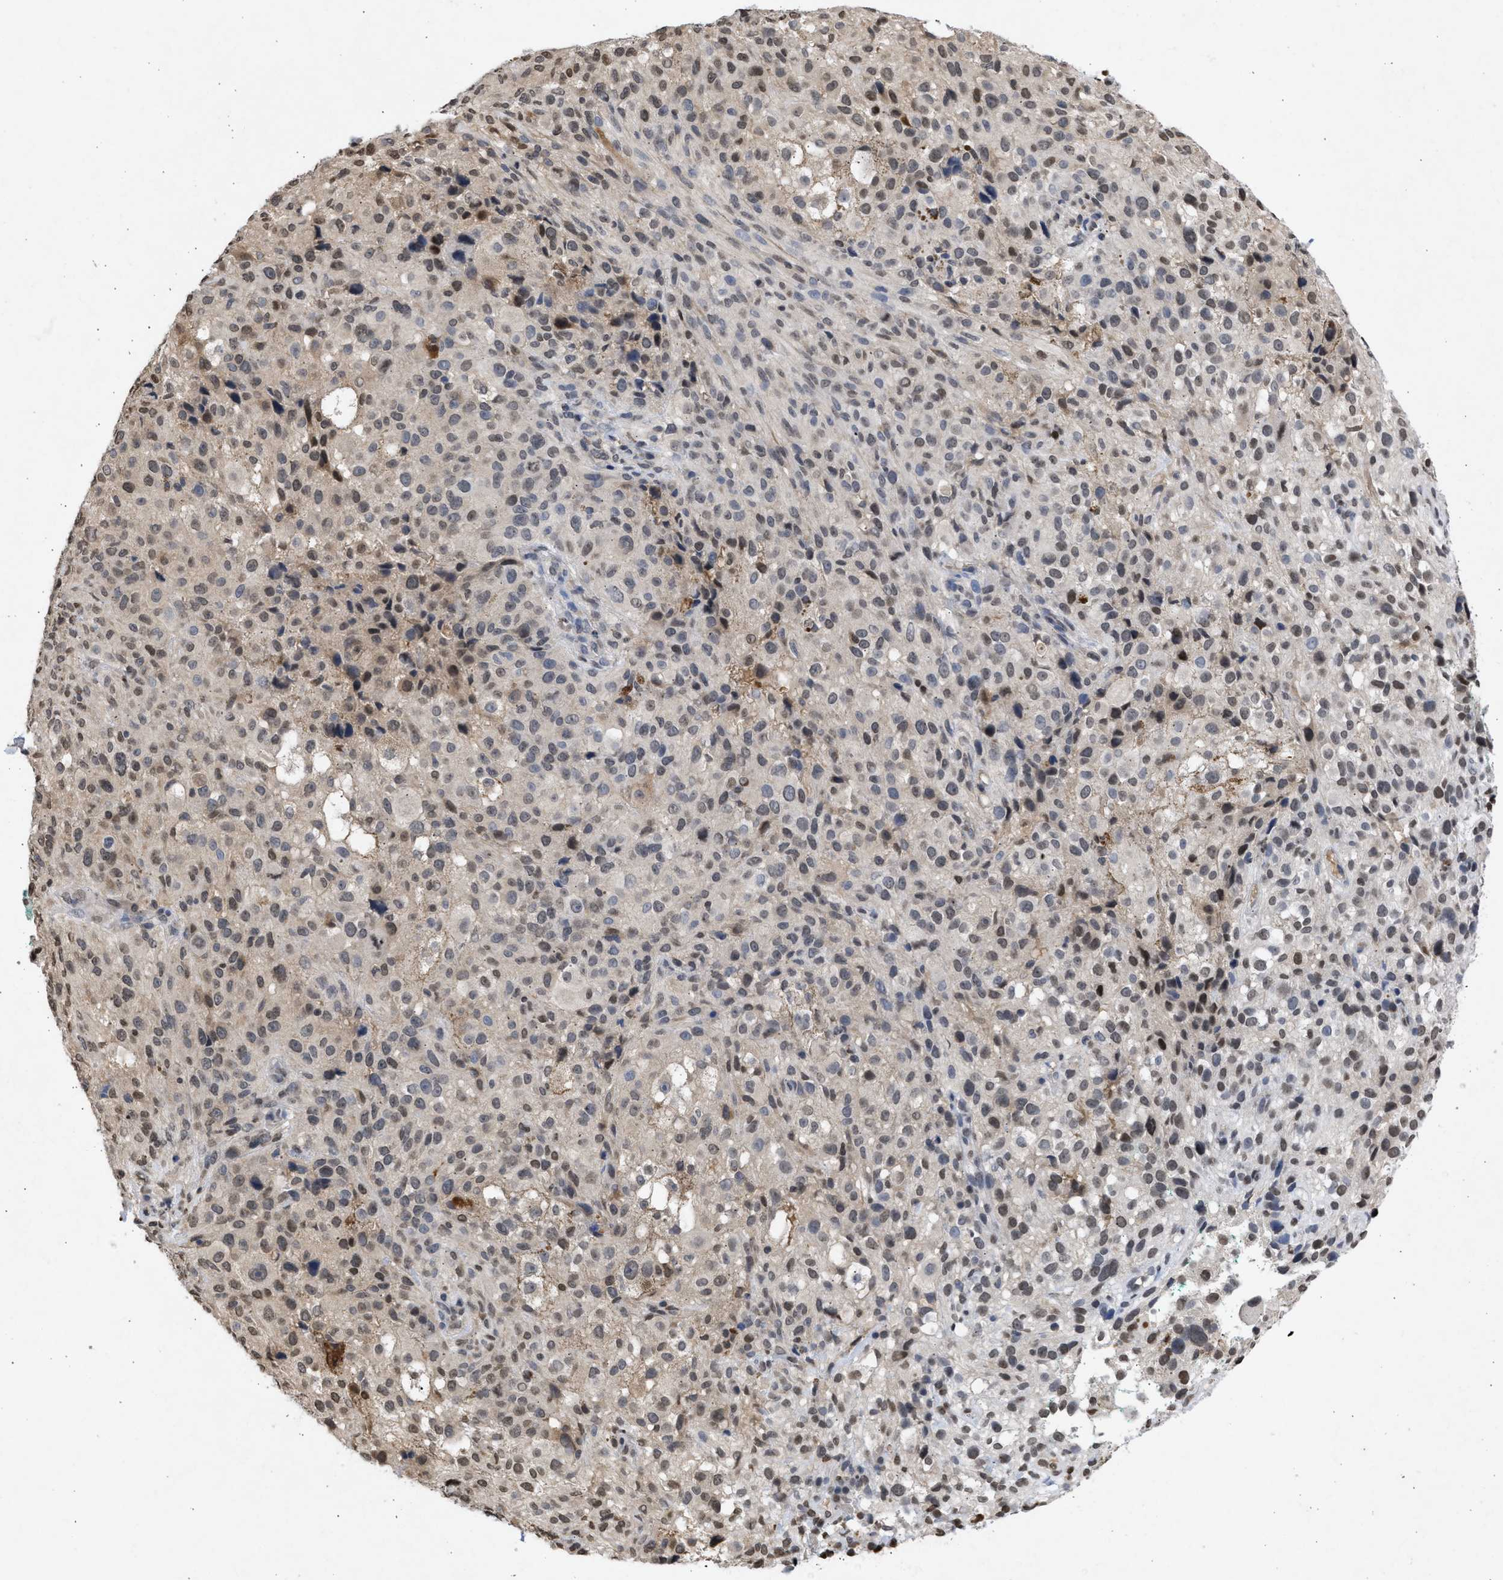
{"staining": {"intensity": "weak", "quantity": "25%-75%", "location": "cytoplasmic/membranous,nuclear"}, "tissue": "melanoma", "cell_type": "Tumor cells", "image_type": "cancer", "snomed": [{"axis": "morphology", "description": "Necrosis, NOS"}, {"axis": "morphology", "description": "Malignant melanoma, NOS"}, {"axis": "topography", "description": "Skin"}], "caption": "Brown immunohistochemical staining in human malignant melanoma demonstrates weak cytoplasmic/membranous and nuclear staining in about 25%-75% of tumor cells. The staining was performed using DAB (3,3'-diaminobenzidine) to visualize the protein expression in brown, while the nuclei were stained in blue with hematoxylin (Magnification: 20x).", "gene": "NUP35", "patient": {"sex": "female", "age": 87}}